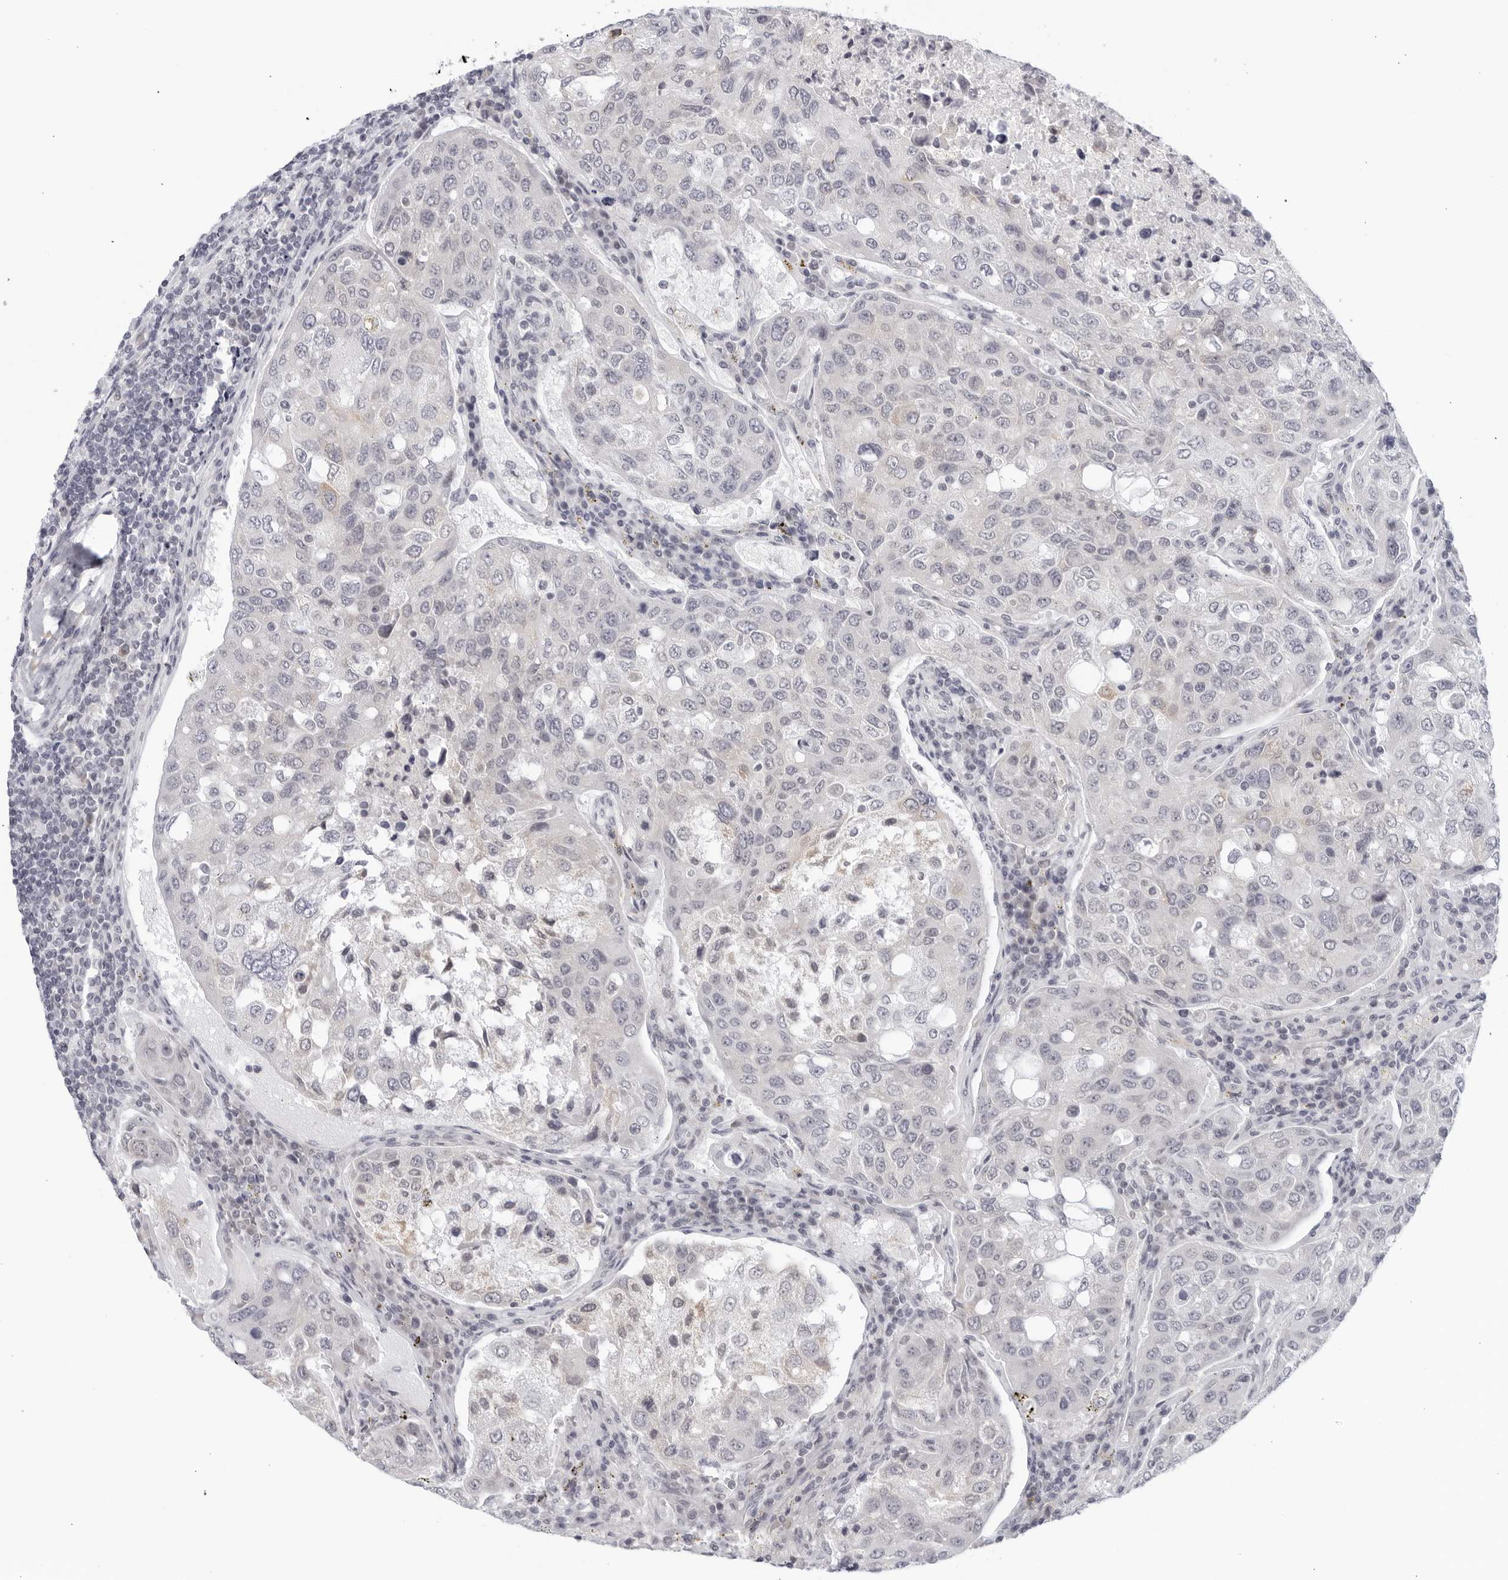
{"staining": {"intensity": "negative", "quantity": "none", "location": "none"}, "tissue": "urothelial cancer", "cell_type": "Tumor cells", "image_type": "cancer", "snomed": [{"axis": "morphology", "description": "Urothelial carcinoma, High grade"}, {"axis": "topography", "description": "Lymph node"}, {"axis": "topography", "description": "Urinary bladder"}], "caption": "IHC micrograph of neoplastic tissue: human urothelial carcinoma (high-grade) stained with DAB (3,3'-diaminobenzidine) reveals no significant protein expression in tumor cells.", "gene": "WDTC1", "patient": {"sex": "male", "age": 51}}